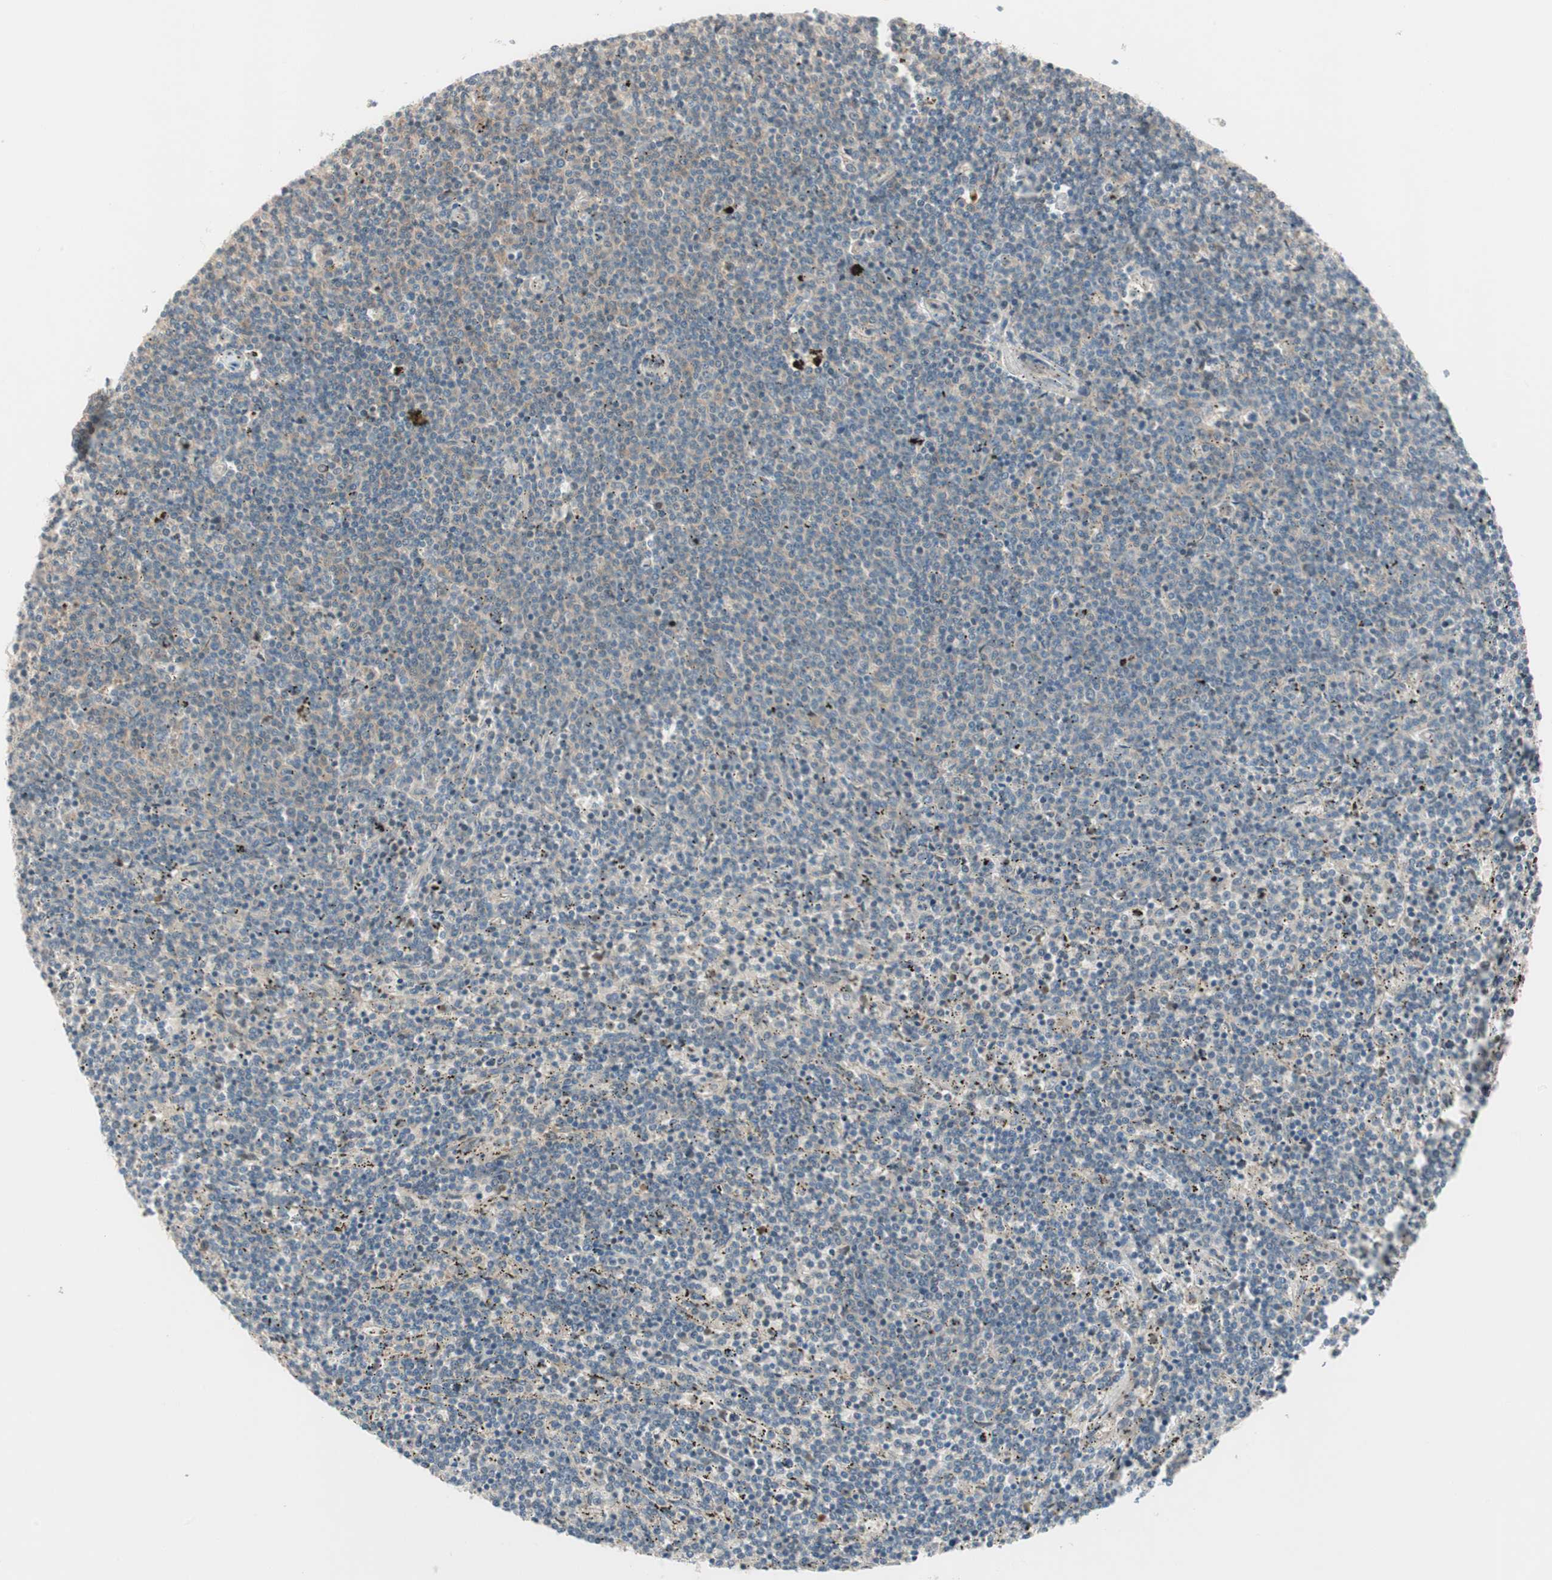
{"staining": {"intensity": "weak", "quantity": "<25%", "location": "cytoplasmic/membranous"}, "tissue": "lymphoma", "cell_type": "Tumor cells", "image_type": "cancer", "snomed": [{"axis": "morphology", "description": "Malignant lymphoma, non-Hodgkin's type, Low grade"}, {"axis": "topography", "description": "Spleen"}], "caption": "High magnification brightfield microscopy of lymphoma stained with DAB (3,3'-diaminobenzidine) (brown) and counterstained with hematoxylin (blue): tumor cells show no significant positivity. The staining was performed using DAB to visualize the protein expression in brown, while the nuclei were stained in blue with hematoxylin (Magnification: 20x).", "gene": "CGRRF1", "patient": {"sex": "female", "age": 50}}